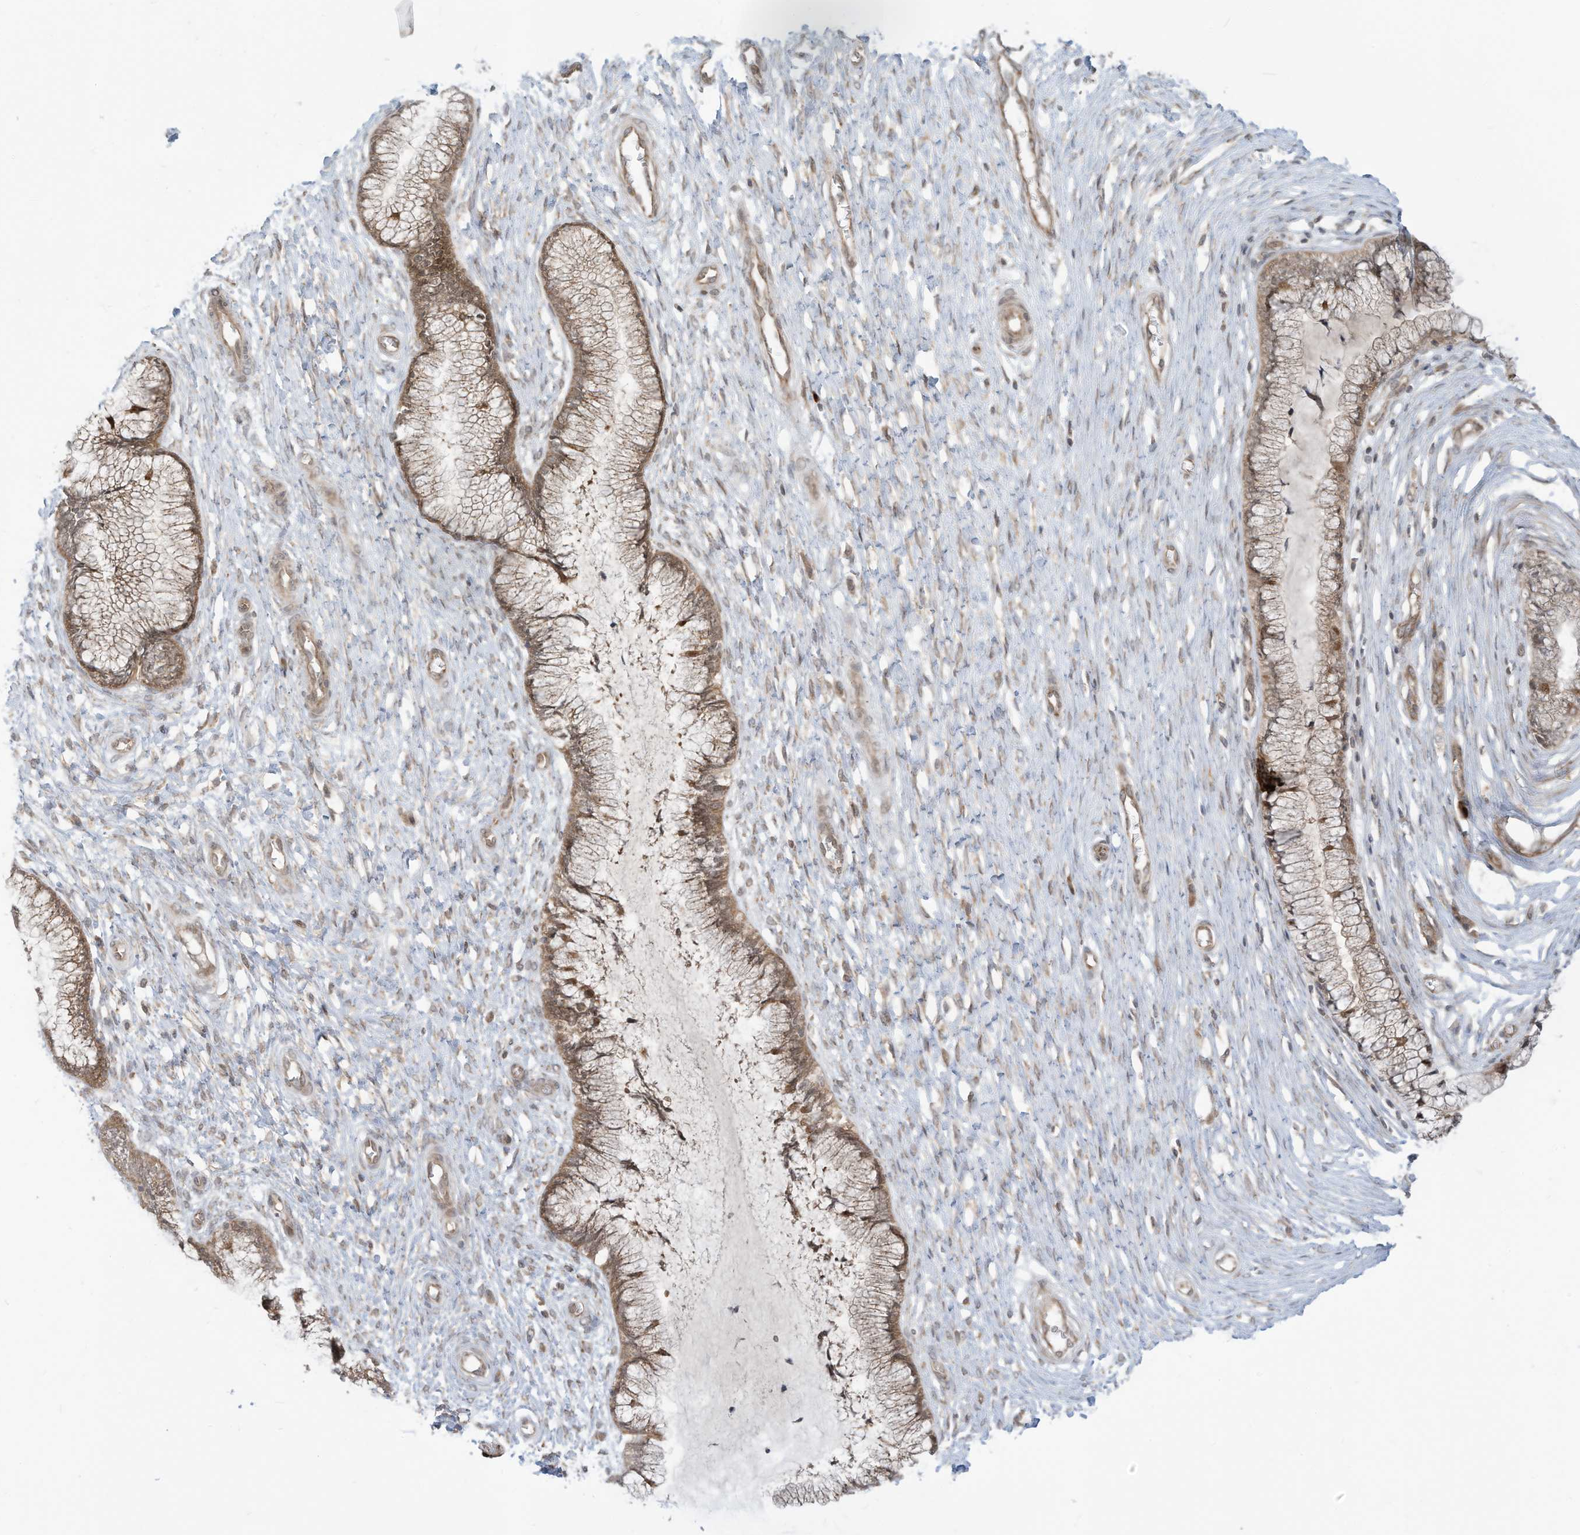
{"staining": {"intensity": "weak", "quantity": ">75%", "location": "cytoplasmic/membranous"}, "tissue": "cervix", "cell_type": "Glandular cells", "image_type": "normal", "snomed": [{"axis": "morphology", "description": "Normal tissue, NOS"}, {"axis": "topography", "description": "Cervix"}], "caption": "Cervix stained for a protein exhibits weak cytoplasmic/membranous positivity in glandular cells. (IHC, brightfield microscopy, high magnification).", "gene": "TRIM67", "patient": {"sex": "female", "age": 55}}